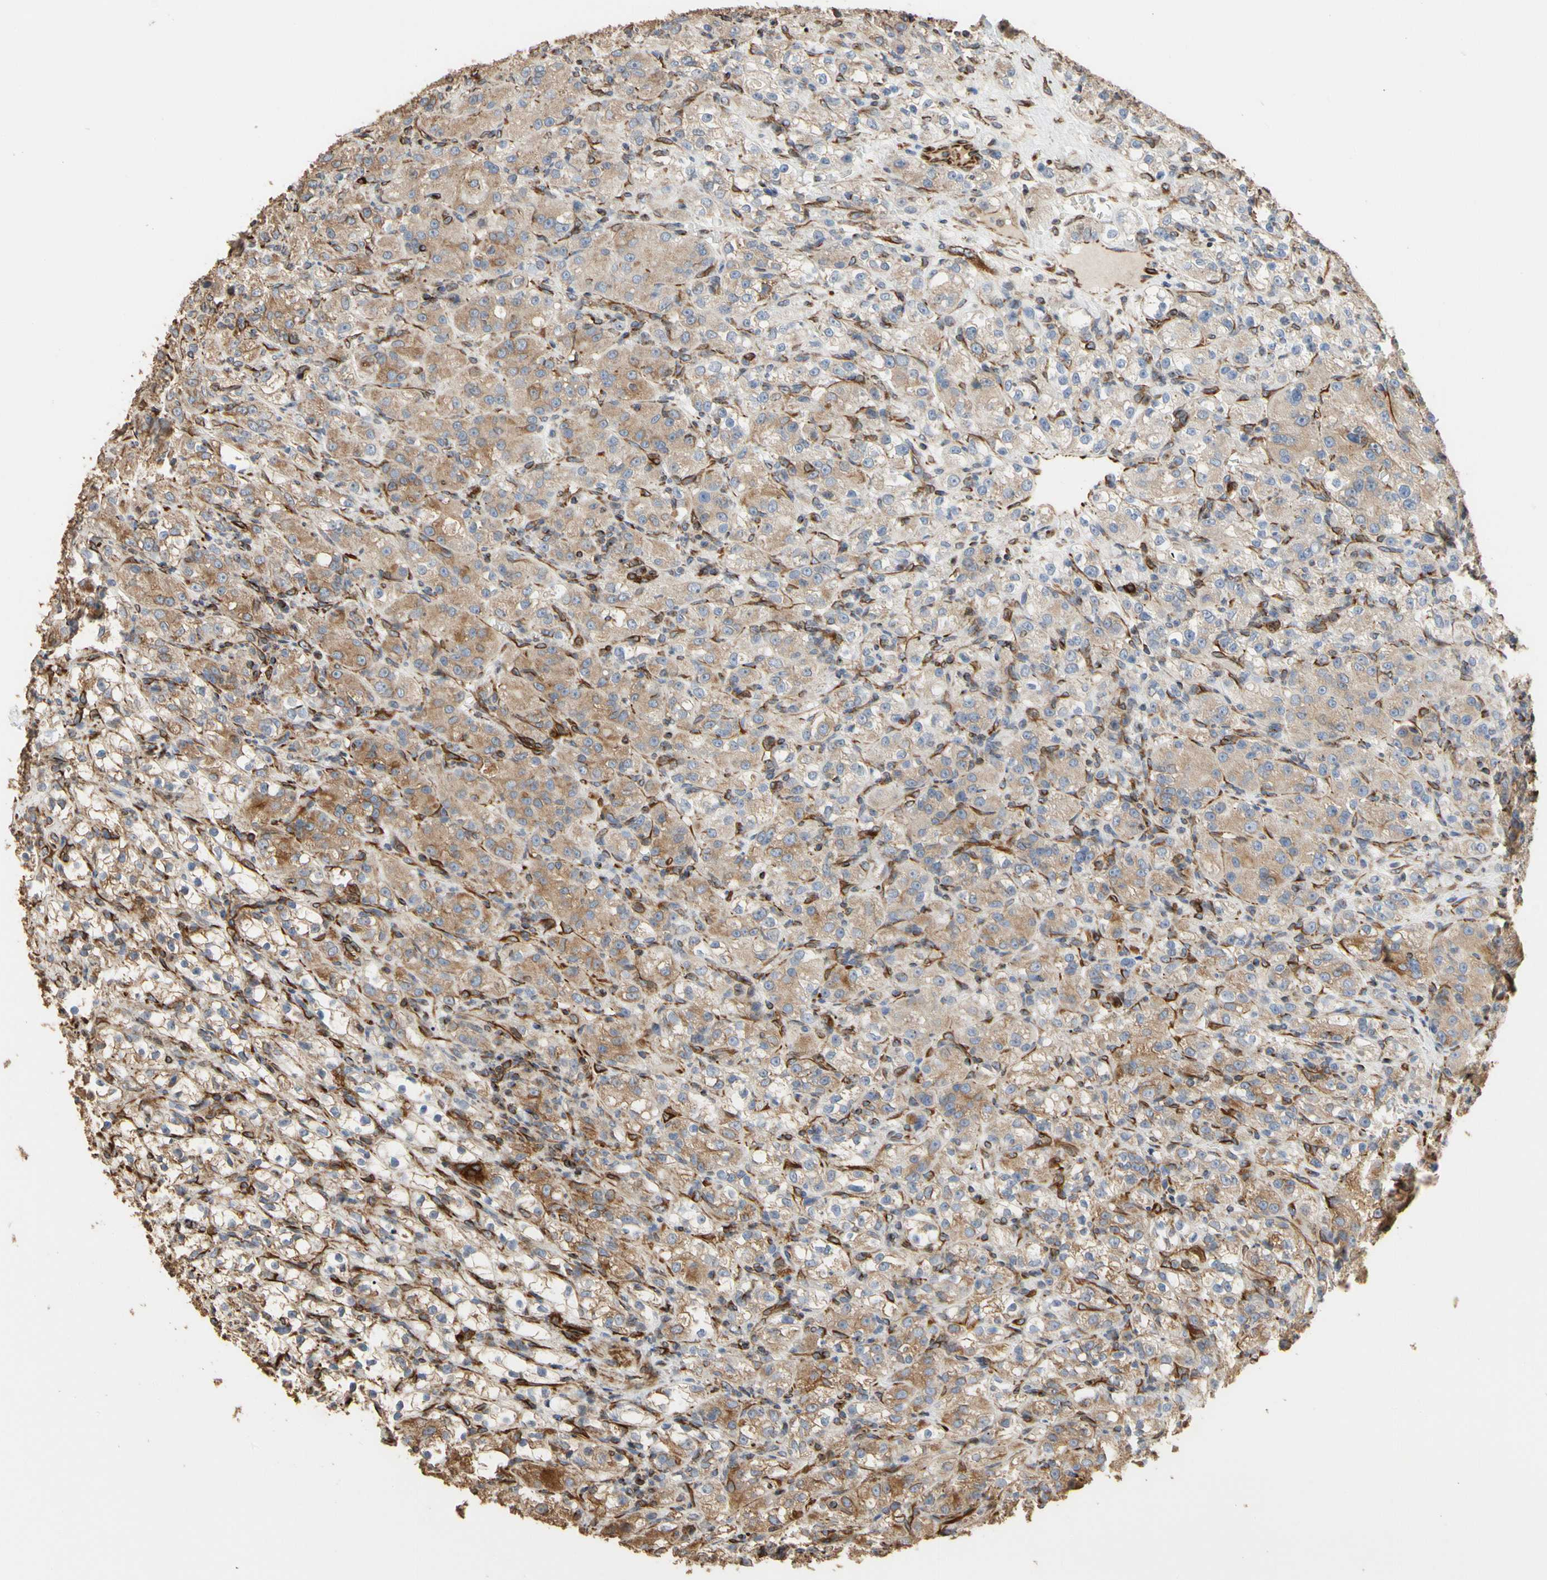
{"staining": {"intensity": "weak", "quantity": "25%-75%", "location": "cytoplasmic/membranous"}, "tissue": "renal cancer", "cell_type": "Tumor cells", "image_type": "cancer", "snomed": [{"axis": "morphology", "description": "Normal tissue, NOS"}, {"axis": "morphology", "description": "Adenocarcinoma, NOS"}, {"axis": "topography", "description": "Kidney"}], "caption": "Immunohistochemical staining of human renal cancer (adenocarcinoma) shows weak cytoplasmic/membranous protein expression in approximately 25%-75% of tumor cells.", "gene": "TUBA1A", "patient": {"sex": "male", "age": 61}}